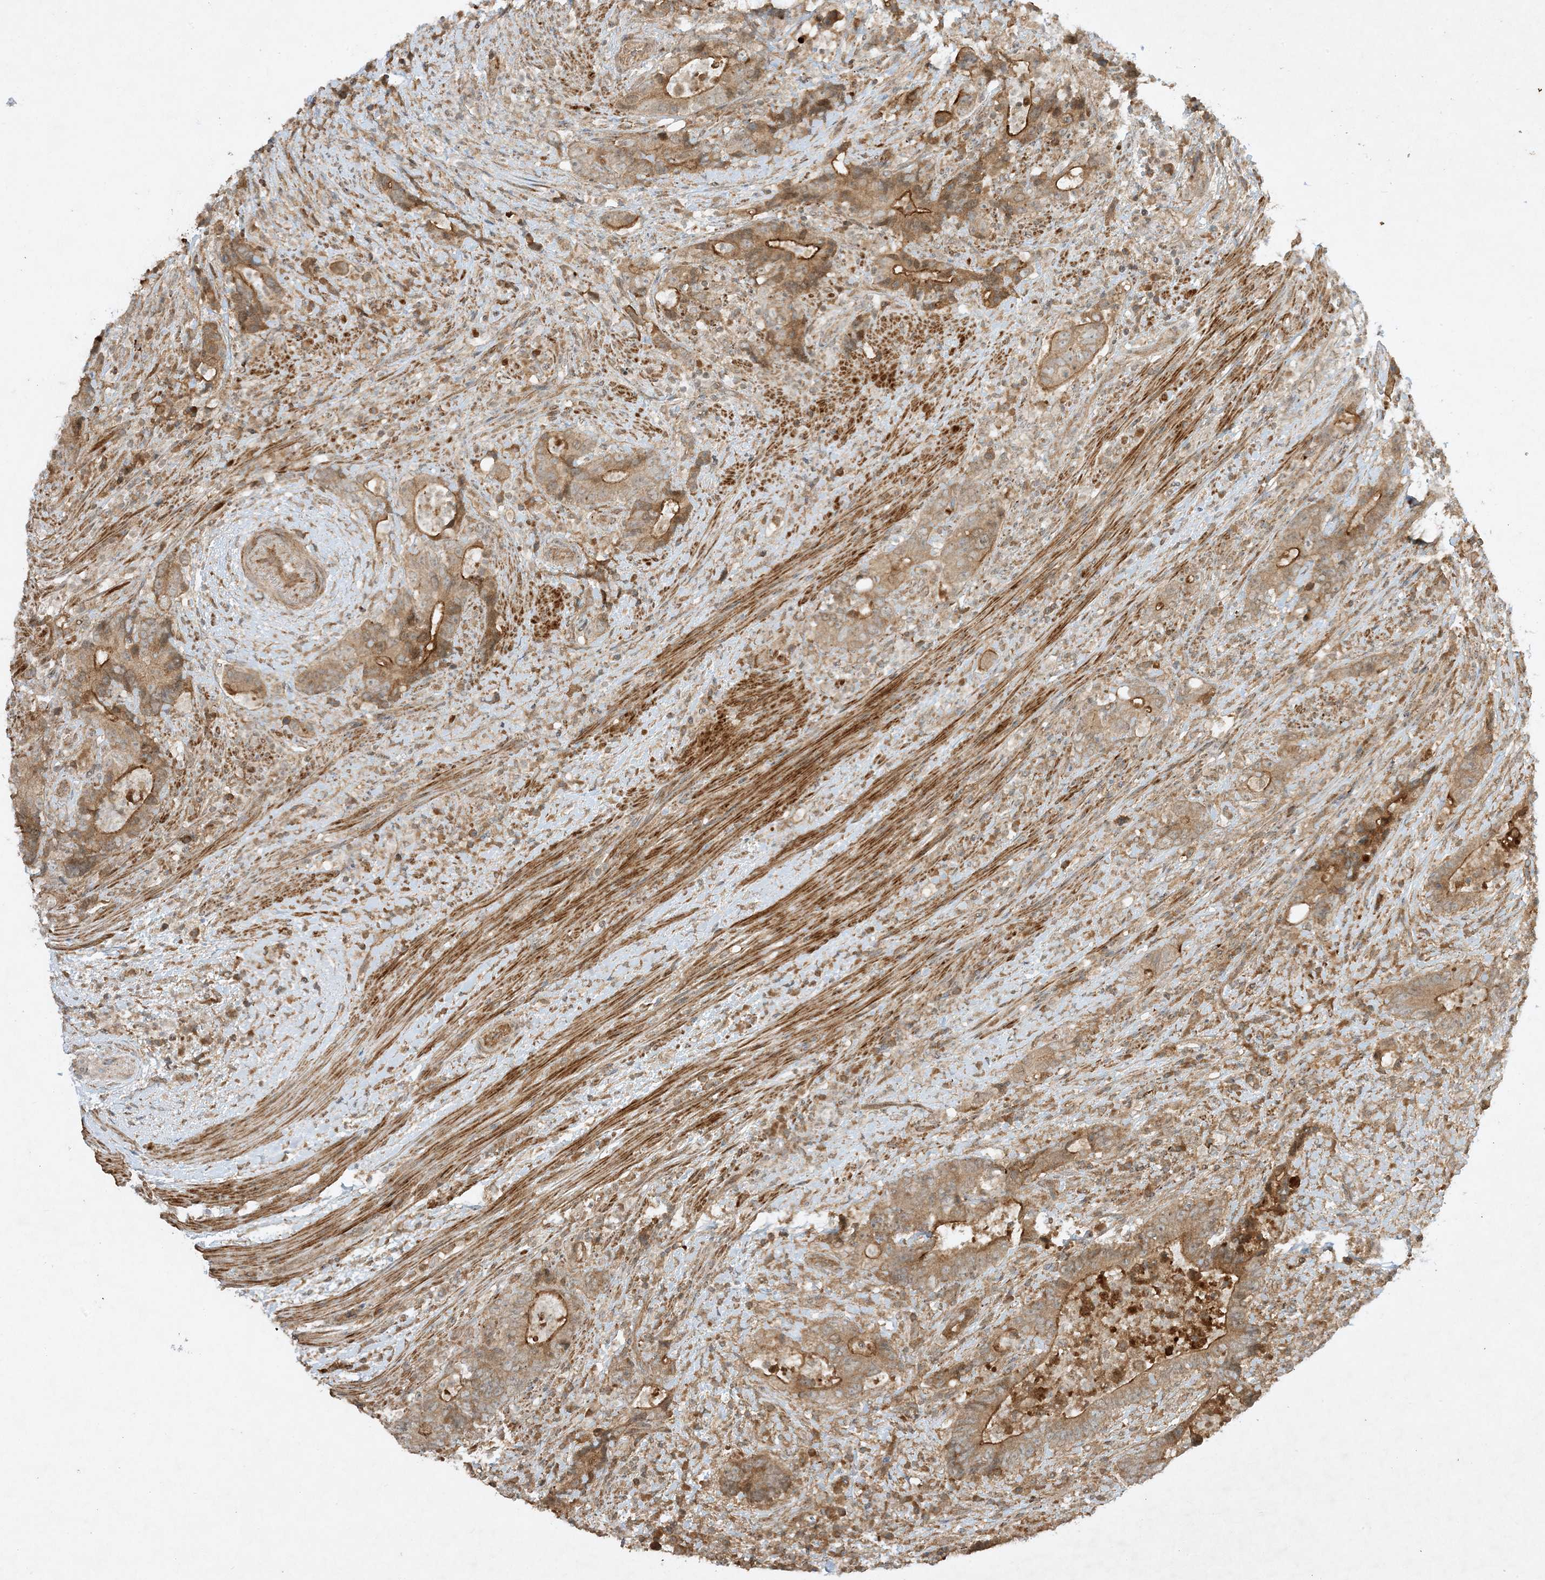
{"staining": {"intensity": "moderate", "quantity": ">75%", "location": "cytoplasmic/membranous"}, "tissue": "colorectal cancer", "cell_type": "Tumor cells", "image_type": "cancer", "snomed": [{"axis": "morphology", "description": "Adenocarcinoma, NOS"}, {"axis": "topography", "description": "Colon"}], "caption": "Protein staining exhibits moderate cytoplasmic/membranous positivity in about >75% of tumor cells in colorectal cancer (adenocarcinoma).", "gene": "XRN1", "patient": {"sex": "female", "age": 75}}